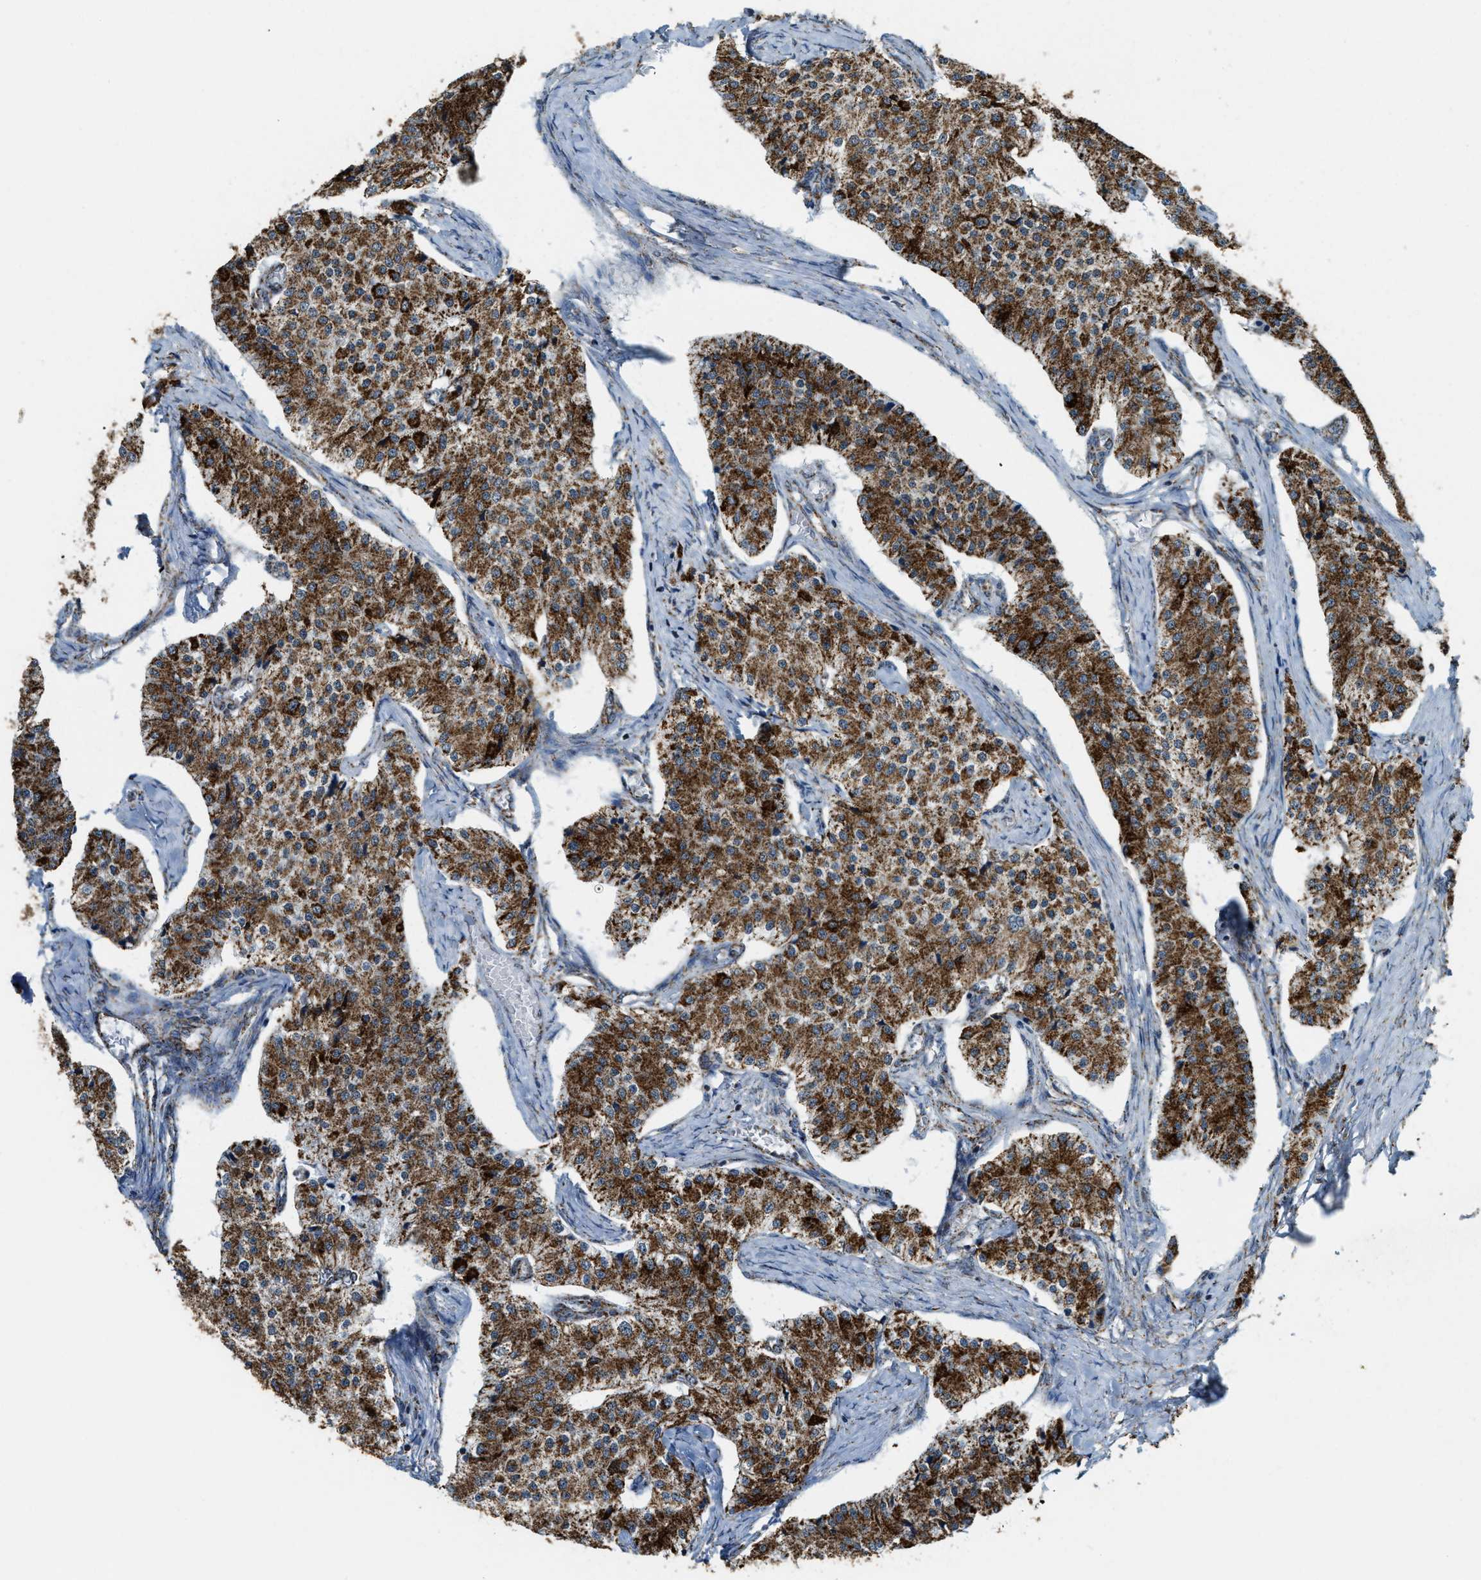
{"staining": {"intensity": "moderate", "quantity": ">75%", "location": "cytoplasmic/membranous"}, "tissue": "carcinoid", "cell_type": "Tumor cells", "image_type": "cancer", "snomed": [{"axis": "morphology", "description": "Carcinoid, malignant, NOS"}, {"axis": "topography", "description": "Colon"}], "caption": "Carcinoid stained with a protein marker shows moderate staining in tumor cells.", "gene": "HIBADH", "patient": {"sex": "female", "age": 52}}